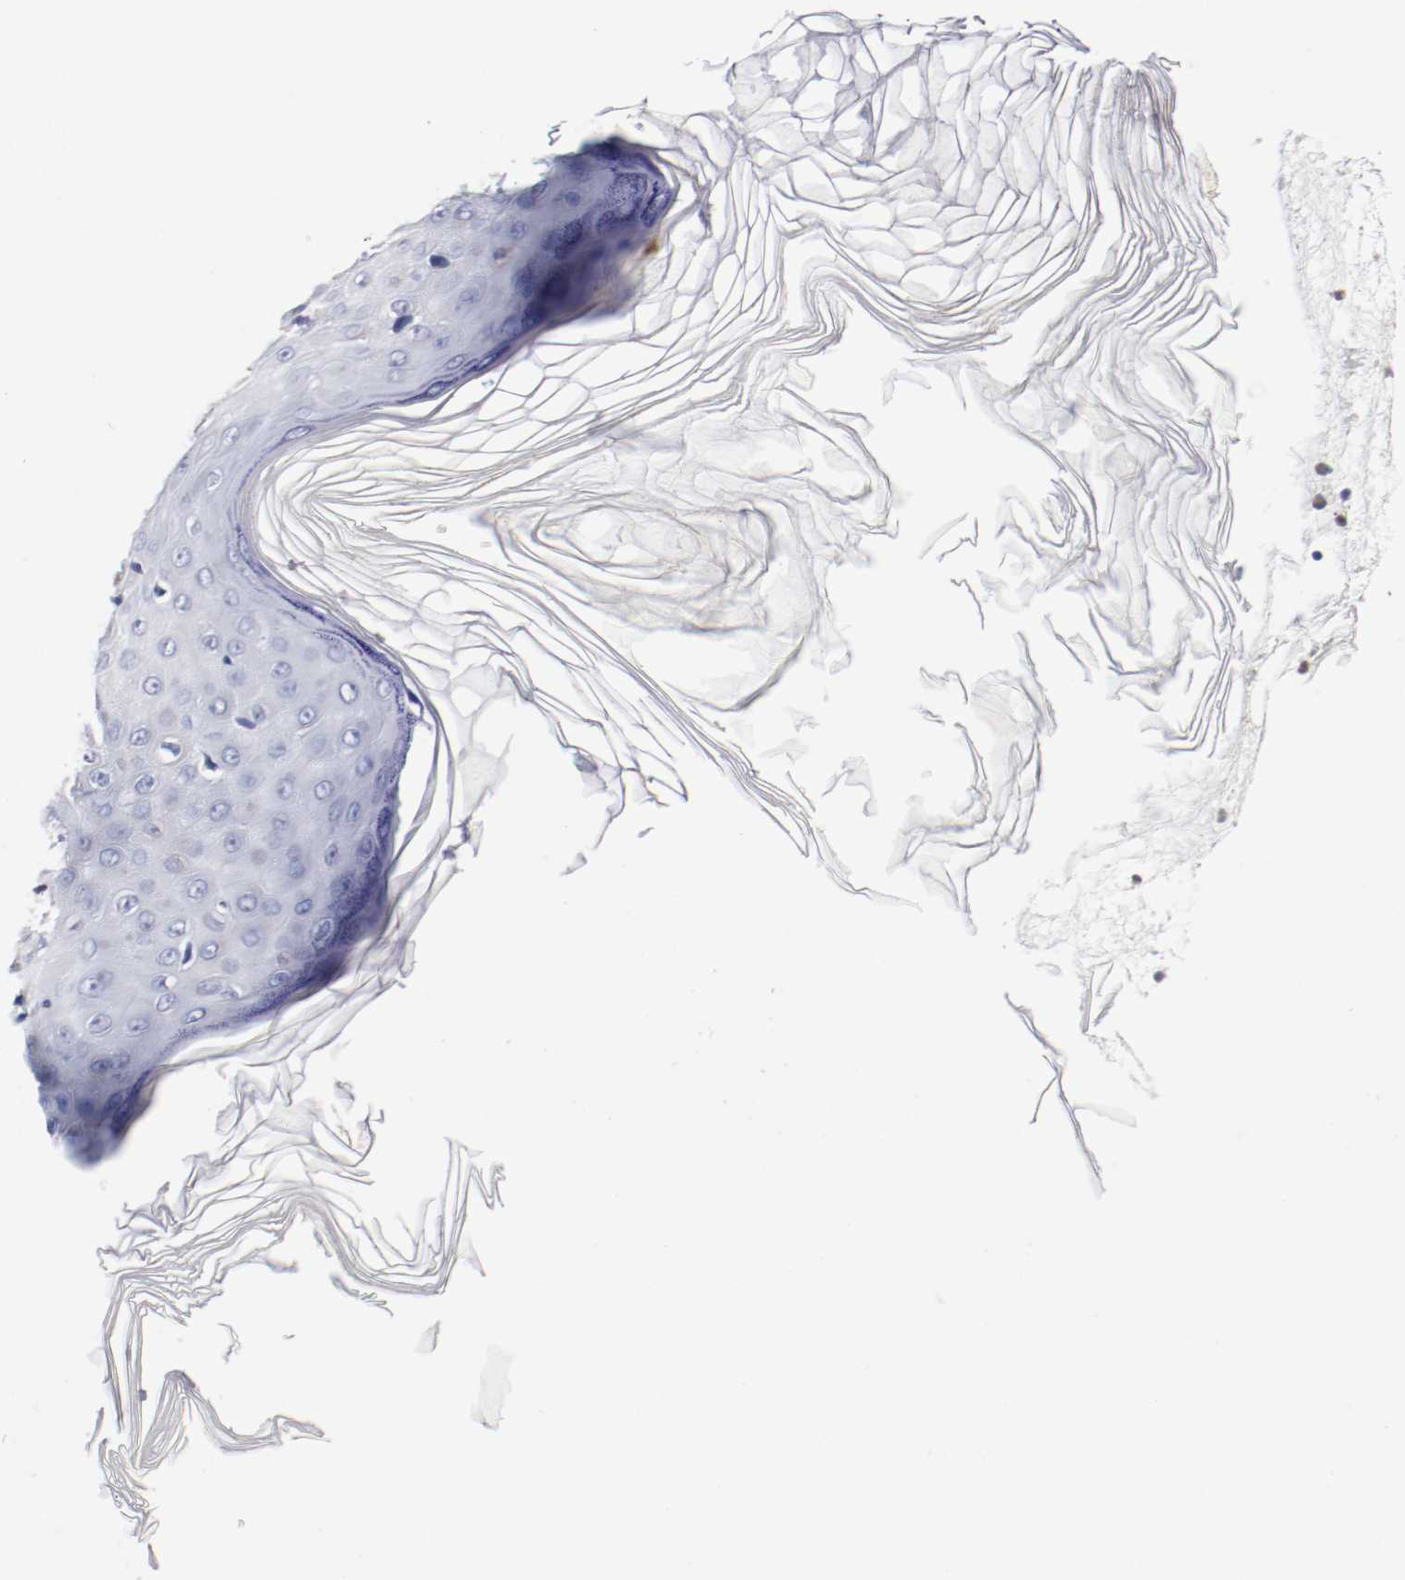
{"staining": {"intensity": "negative", "quantity": "none", "location": "none"}, "tissue": "skin cancer", "cell_type": "Tumor cells", "image_type": "cancer", "snomed": [{"axis": "morphology", "description": "Squamous cell carcinoma, NOS"}, {"axis": "topography", "description": "Skin"}], "caption": "Skin cancer was stained to show a protein in brown. There is no significant expression in tumor cells. The staining is performed using DAB (3,3'-diaminobenzidine) brown chromogen with nuclei counter-stained in using hematoxylin.", "gene": "ITGAX", "patient": {"sex": "female", "age": 78}}